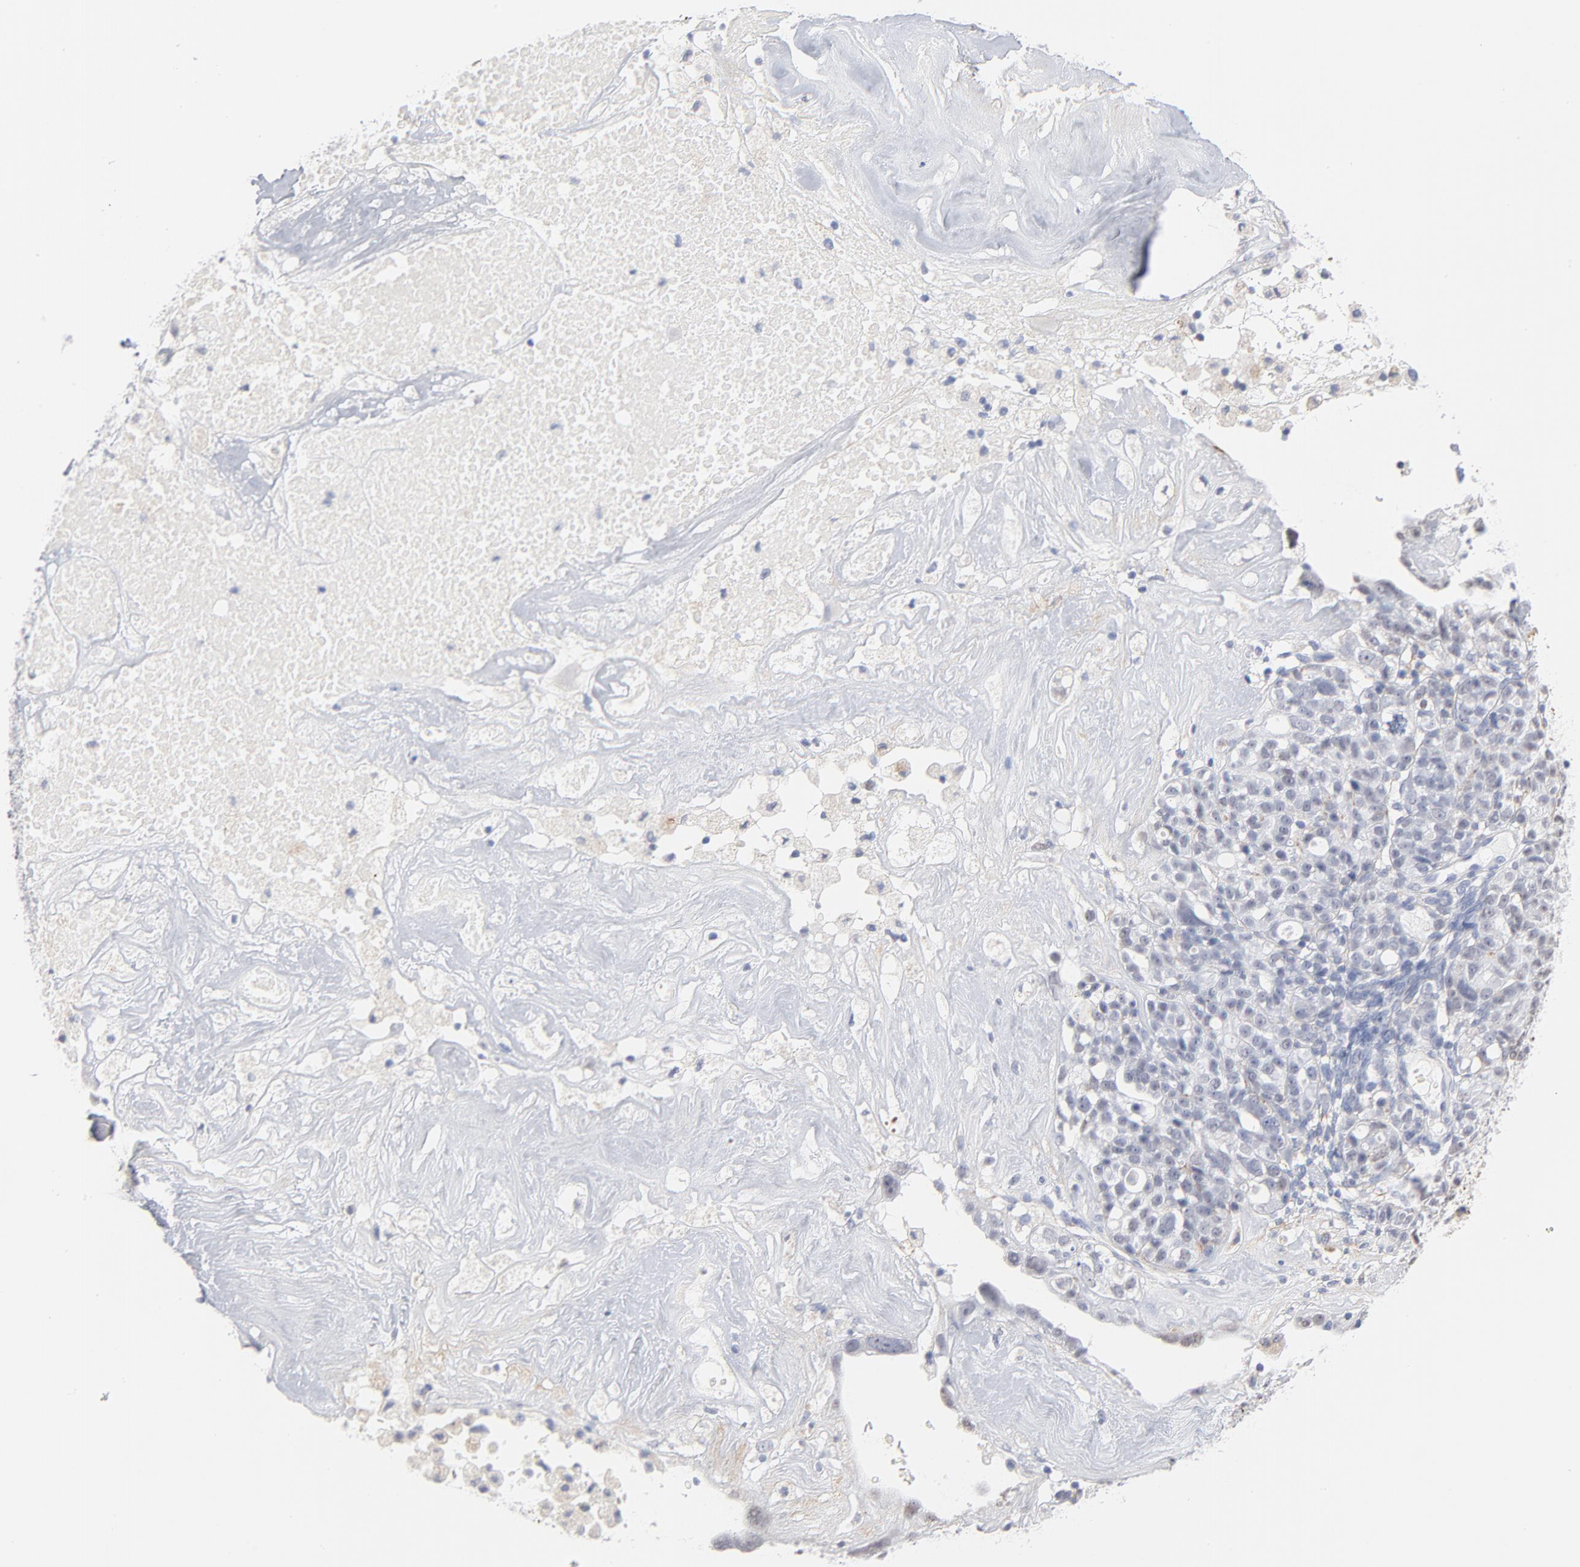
{"staining": {"intensity": "negative", "quantity": "none", "location": "none"}, "tissue": "ovarian cancer", "cell_type": "Tumor cells", "image_type": "cancer", "snomed": [{"axis": "morphology", "description": "Cystadenocarcinoma, serous, NOS"}, {"axis": "topography", "description": "Ovary"}], "caption": "The IHC image has no significant positivity in tumor cells of ovarian serous cystadenocarcinoma tissue. (Stains: DAB IHC with hematoxylin counter stain, Microscopy: brightfield microscopy at high magnification).", "gene": "LTBP2", "patient": {"sex": "female", "age": 66}}